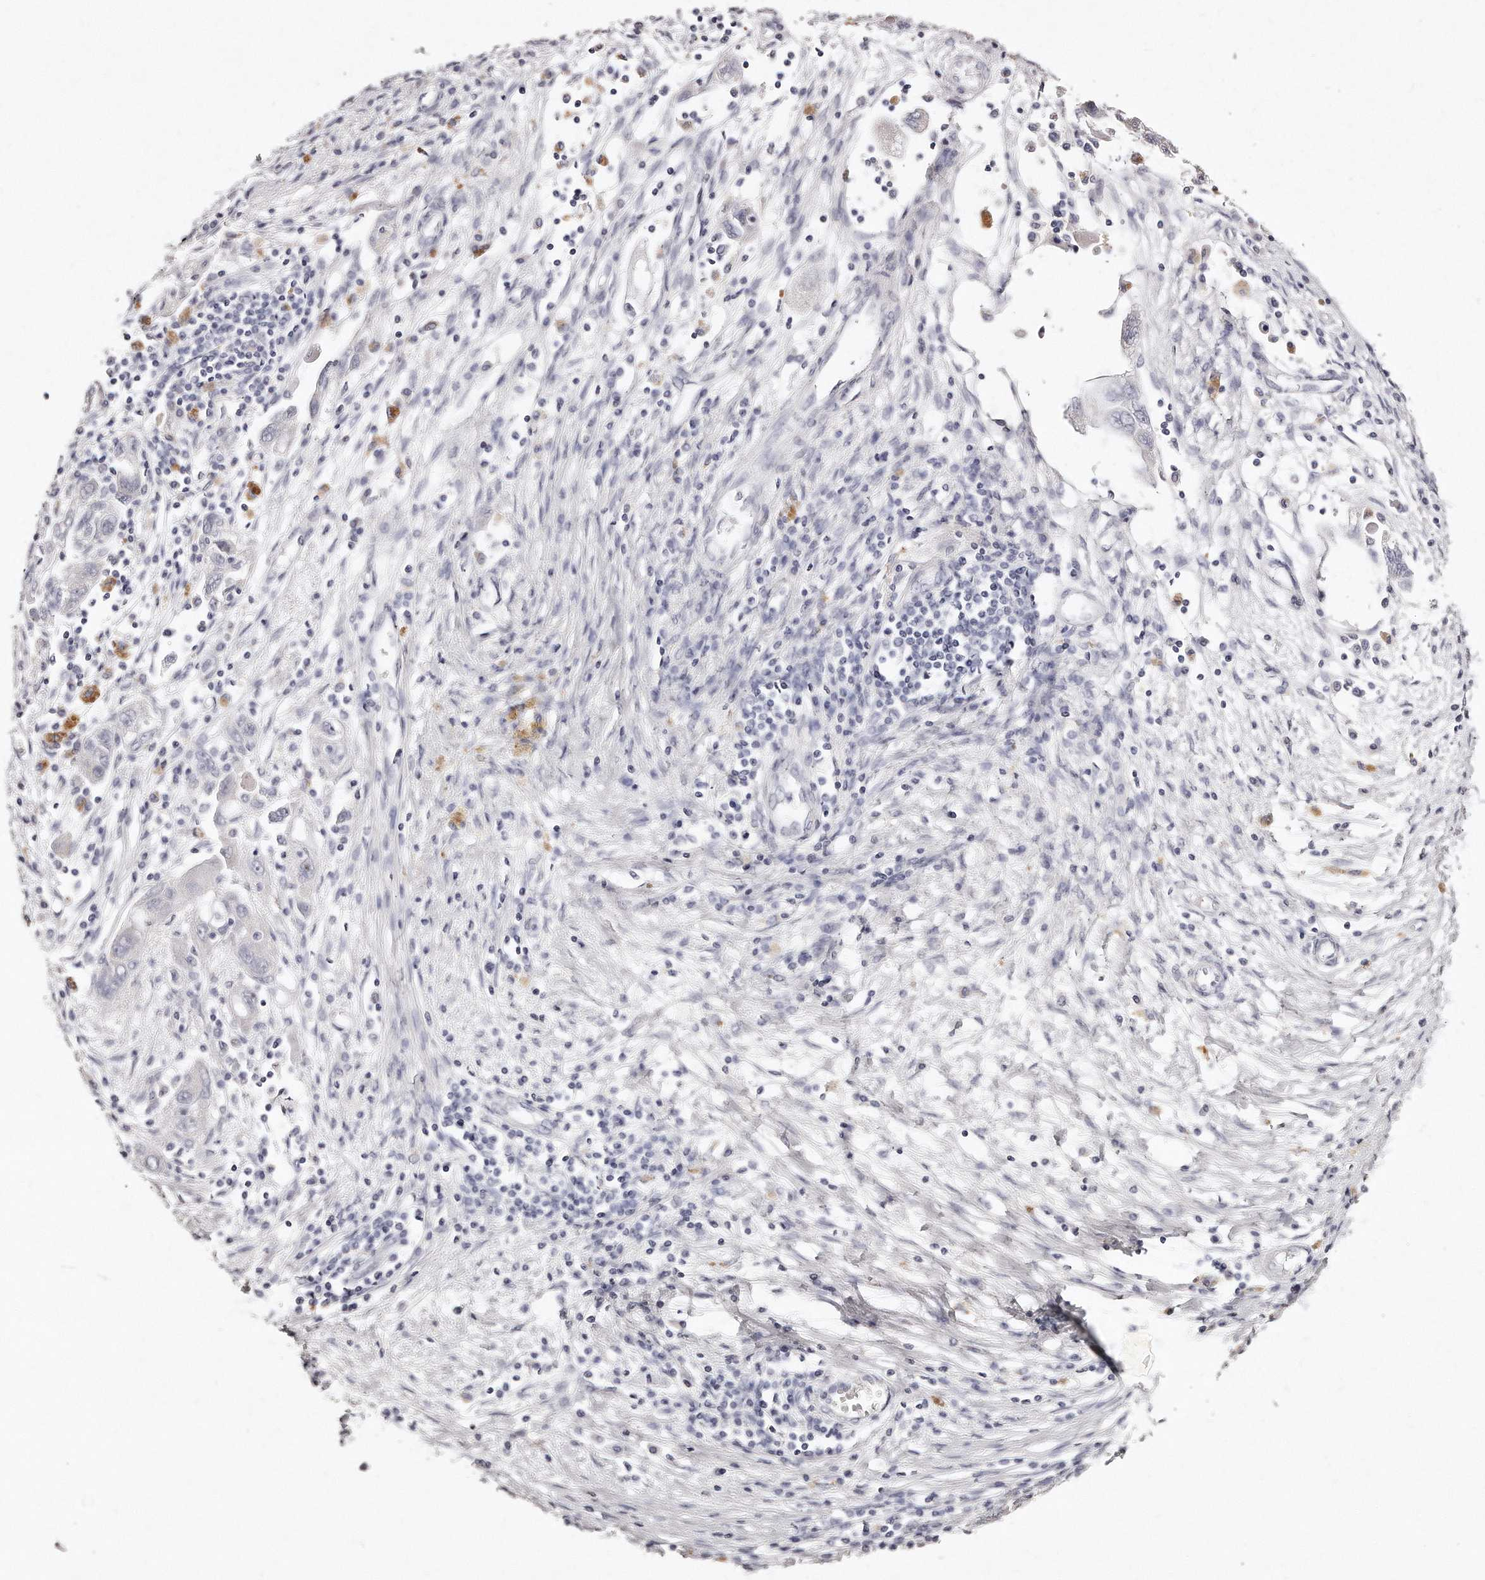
{"staining": {"intensity": "negative", "quantity": "none", "location": "none"}, "tissue": "ovarian cancer", "cell_type": "Tumor cells", "image_type": "cancer", "snomed": [{"axis": "morphology", "description": "Carcinoma, NOS"}, {"axis": "morphology", "description": "Cystadenocarcinoma, serous, NOS"}, {"axis": "topography", "description": "Ovary"}], "caption": "The micrograph shows no staining of tumor cells in ovarian serous cystadenocarcinoma.", "gene": "GDA", "patient": {"sex": "female", "age": 69}}